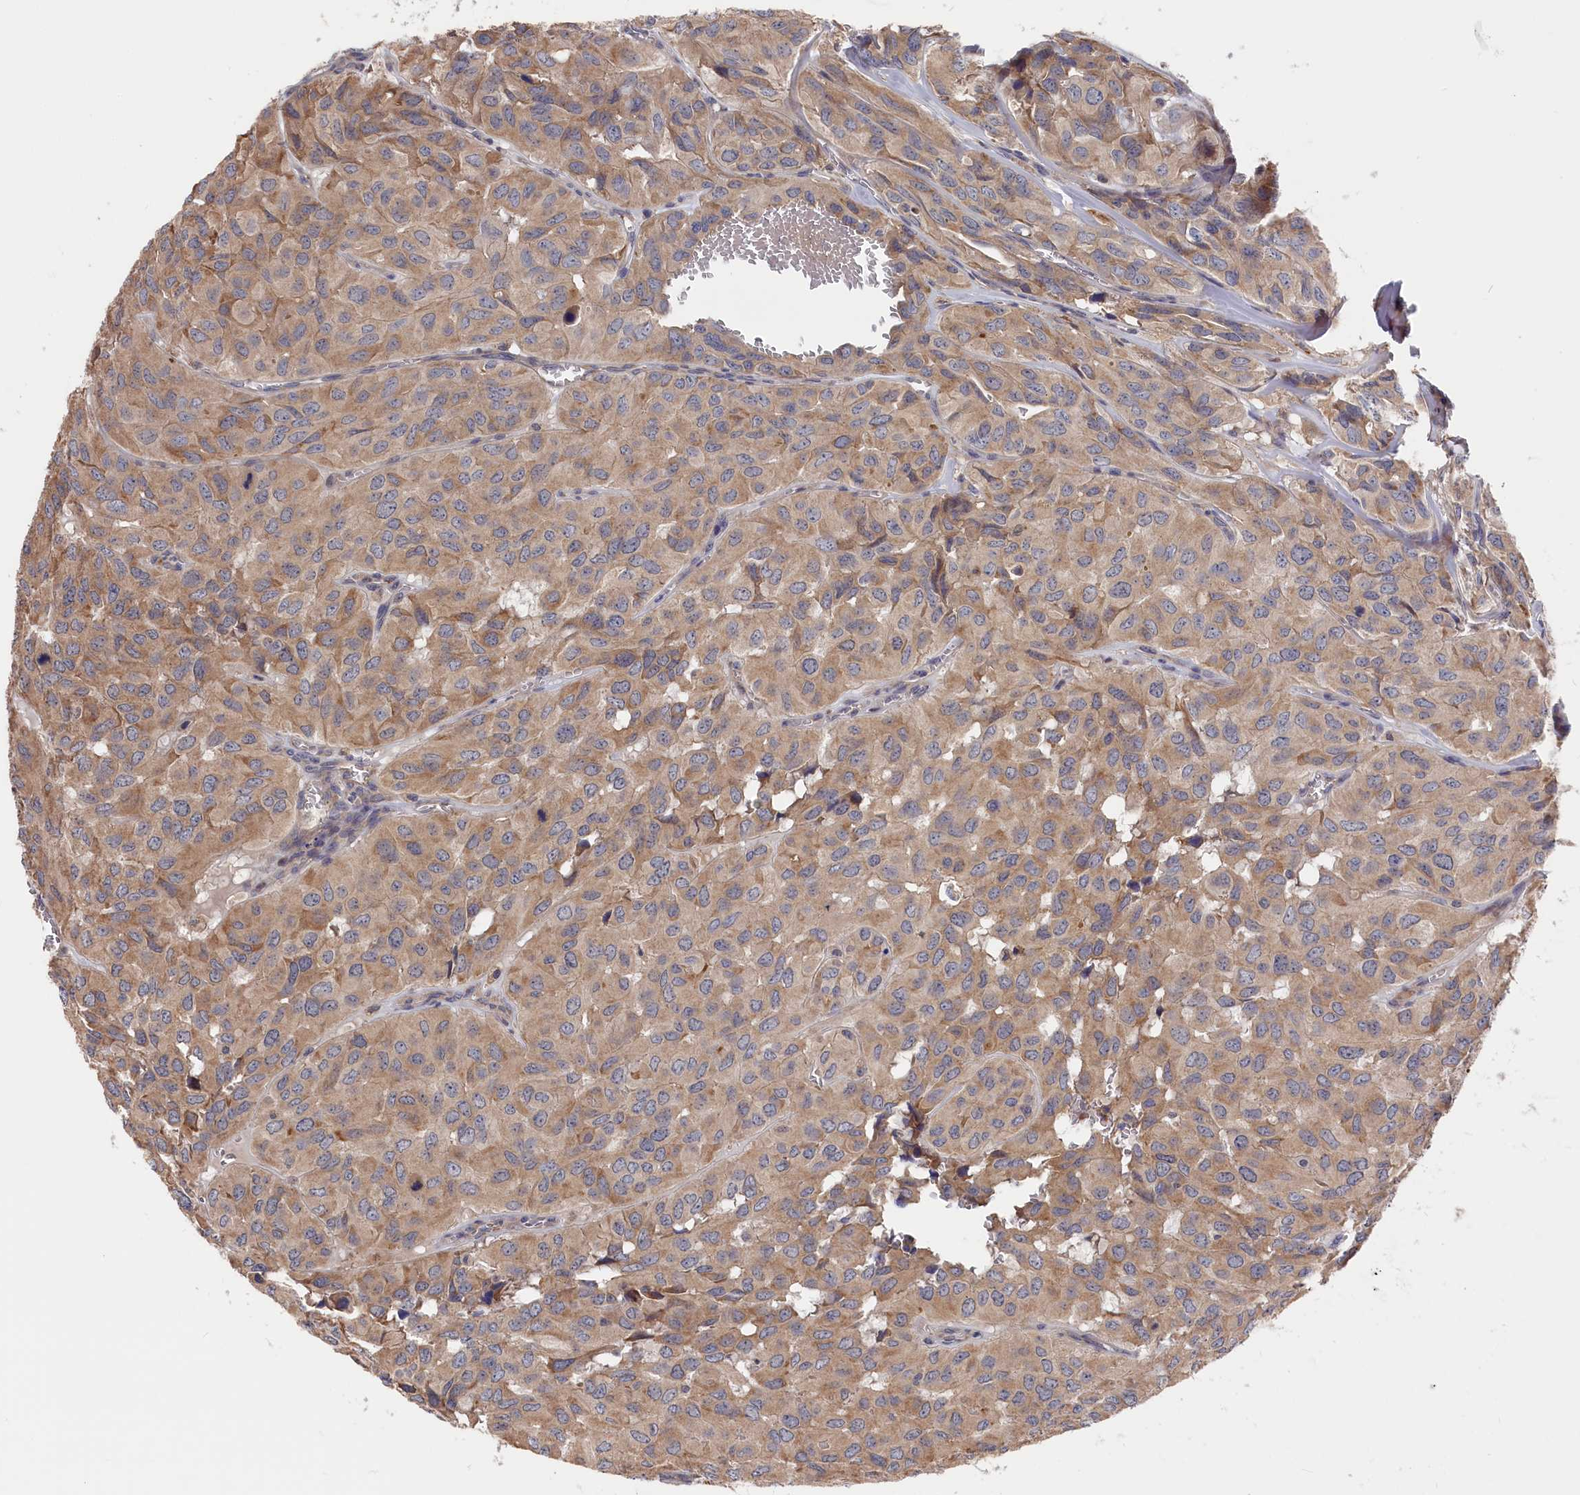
{"staining": {"intensity": "moderate", "quantity": ">75%", "location": "cytoplasmic/membranous"}, "tissue": "head and neck cancer", "cell_type": "Tumor cells", "image_type": "cancer", "snomed": [{"axis": "morphology", "description": "Adenocarcinoma, NOS"}, {"axis": "topography", "description": "Salivary gland, NOS"}, {"axis": "topography", "description": "Head-Neck"}], "caption": "Immunohistochemical staining of head and neck cancer demonstrates moderate cytoplasmic/membranous protein expression in approximately >75% of tumor cells. (DAB IHC with brightfield microscopy, high magnification).", "gene": "CYB5D2", "patient": {"sex": "female", "age": 76}}